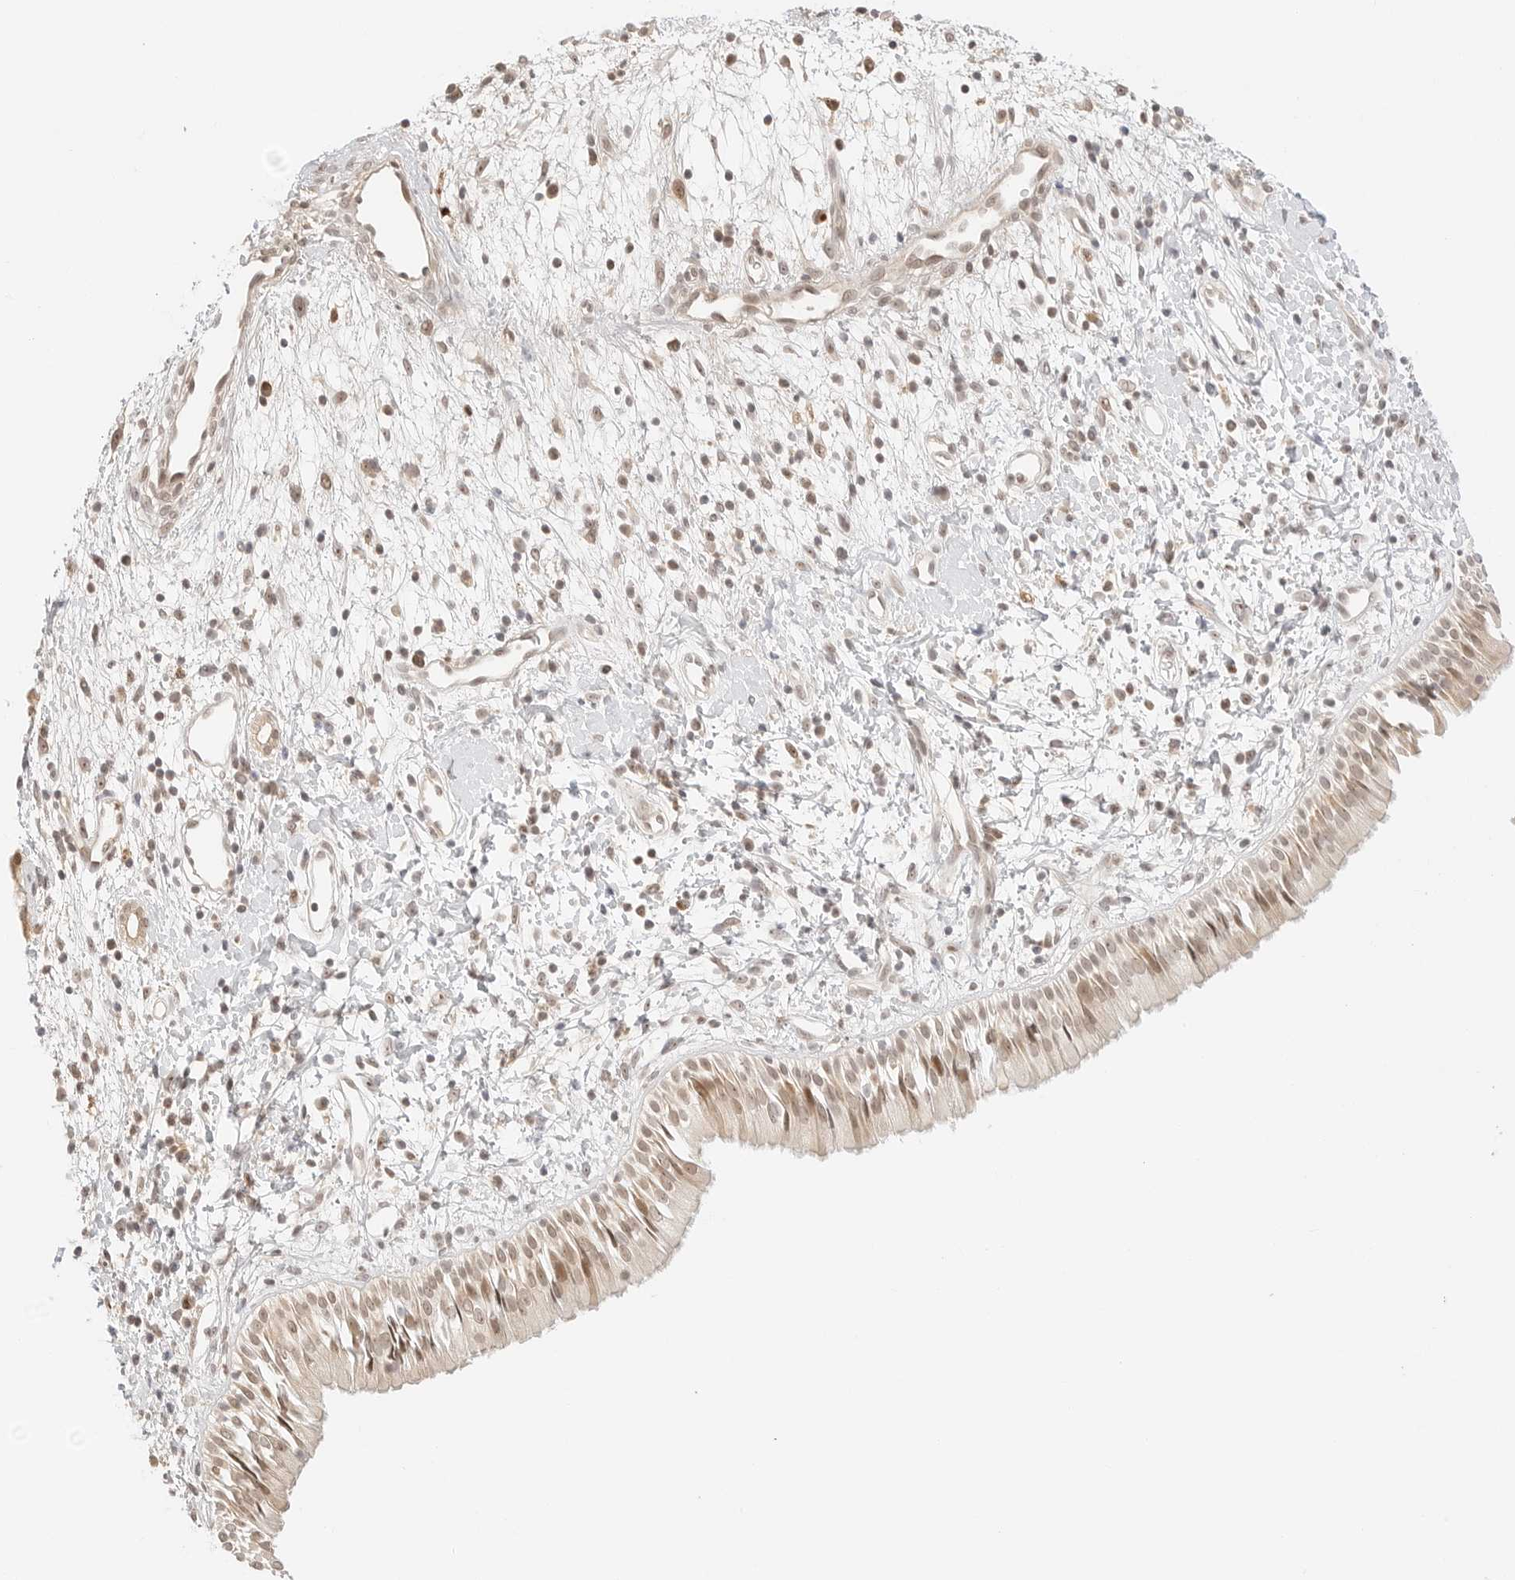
{"staining": {"intensity": "moderate", "quantity": "25%-75%", "location": "cytoplasmic/membranous,nuclear"}, "tissue": "nasopharynx", "cell_type": "Respiratory epithelial cells", "image_type": "normal", "snomed": [{"axis": "morphology", "description": "Normal tissue, NOS"}, {"axis": "topography", "description": "Nasopharynx"}], "caption": "This image reveals benign nasopharynx stained with immunohistochemistry to label a protein in brown. The cytoplasmic/membranous,nuclear of respiratory epithelial cells show moderate positivity for the protein. Nuclei are counter-stained blue.", "gene": "RPS6KL1", "patient": {"sex": "male", "age": 22}}